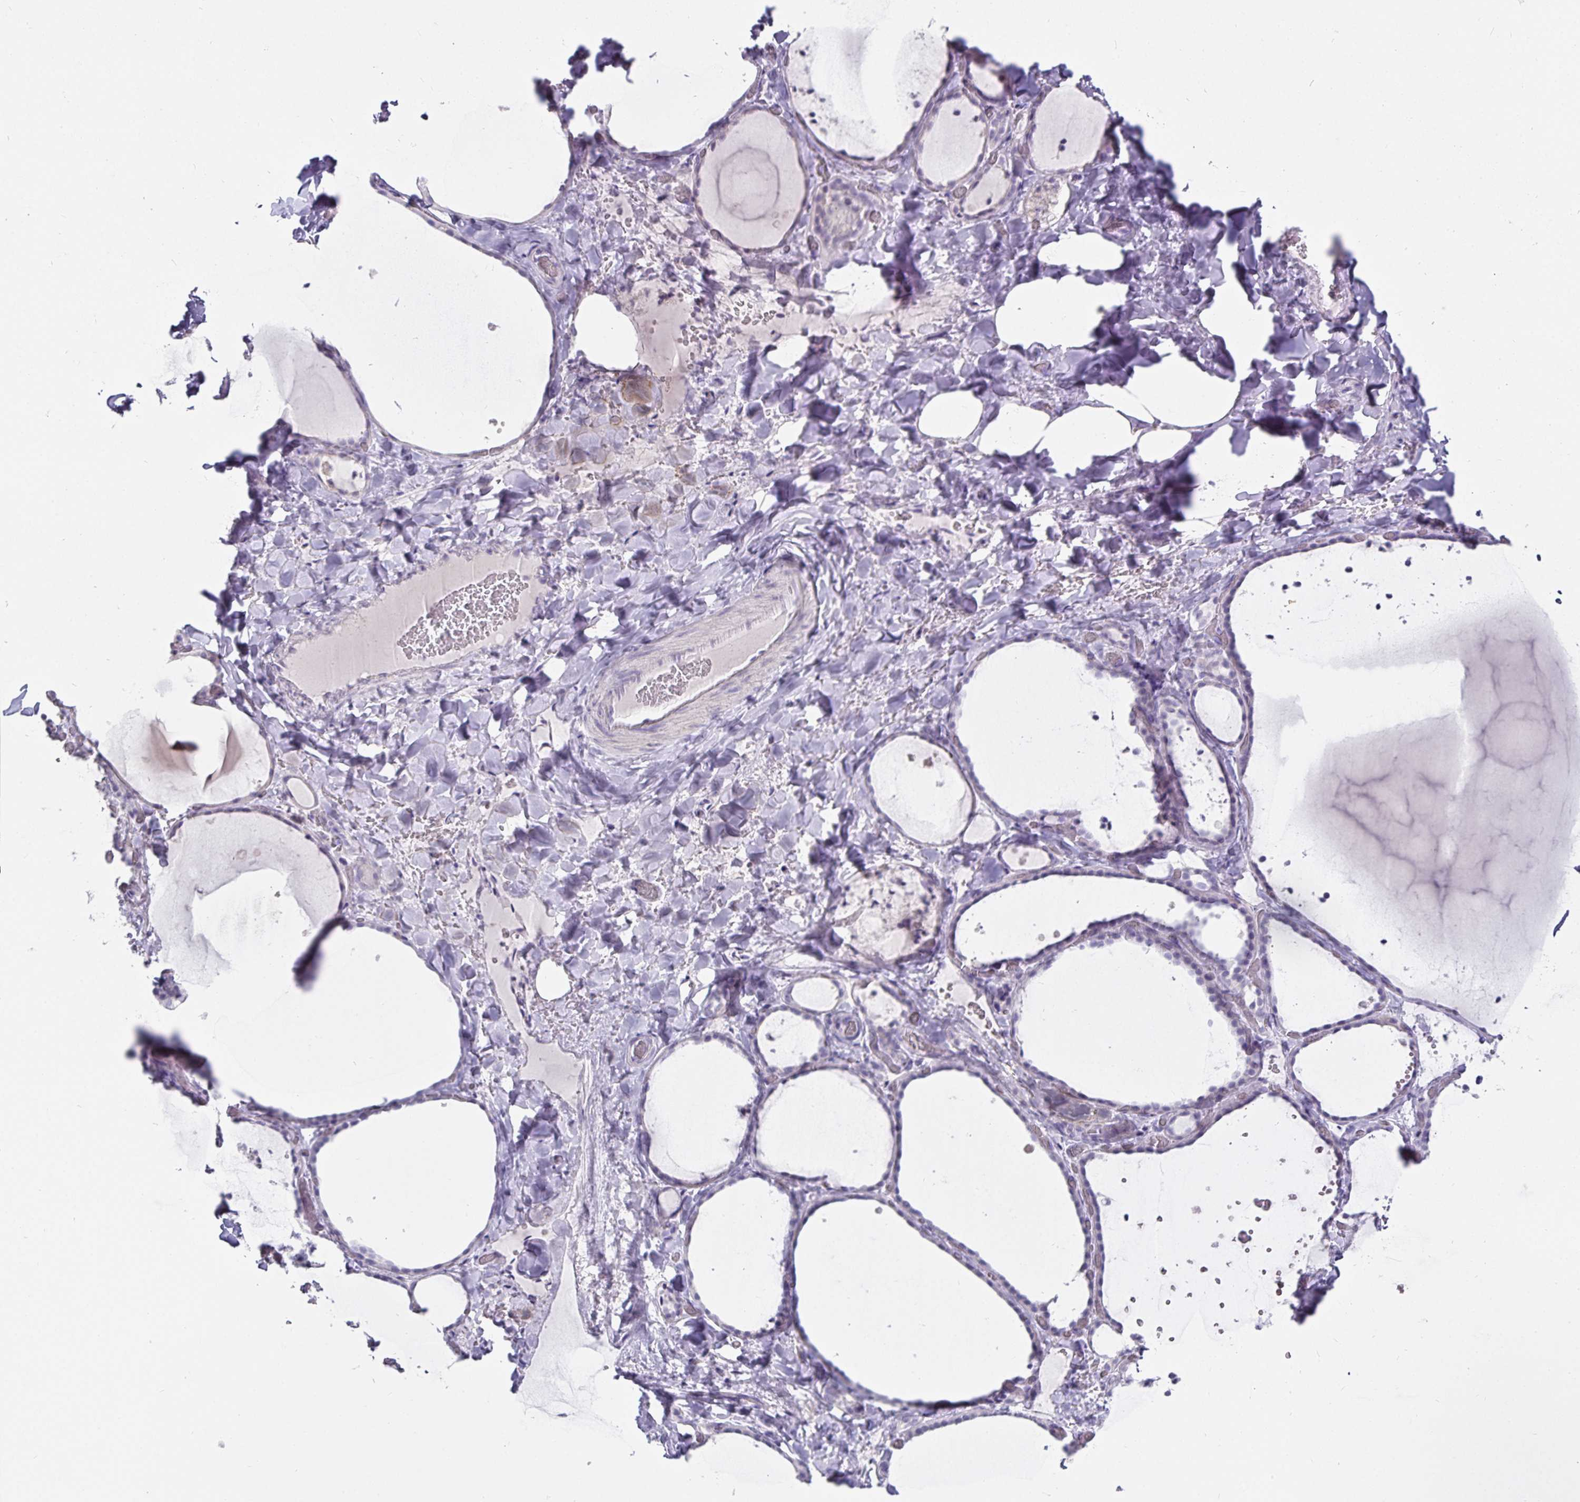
{"staining": {"intensity": "negative", "quantity": "none", "location": "none"}, "tissue": "thyroid gland", "cell_type": "Glandular cells", "image_type": "normal", "snomed": [{"axis": "morphology", "description": "Normal tissue, NOS"}, {"axis": "topography", "description": "Thyroid gland"}], "caption": "Immunohistochemistry (IHC) of unremarkable thyroid gland displays no positivity in glandular cells.", "gene": "CA12", "patient": {"sex": "female", "age": 36}}